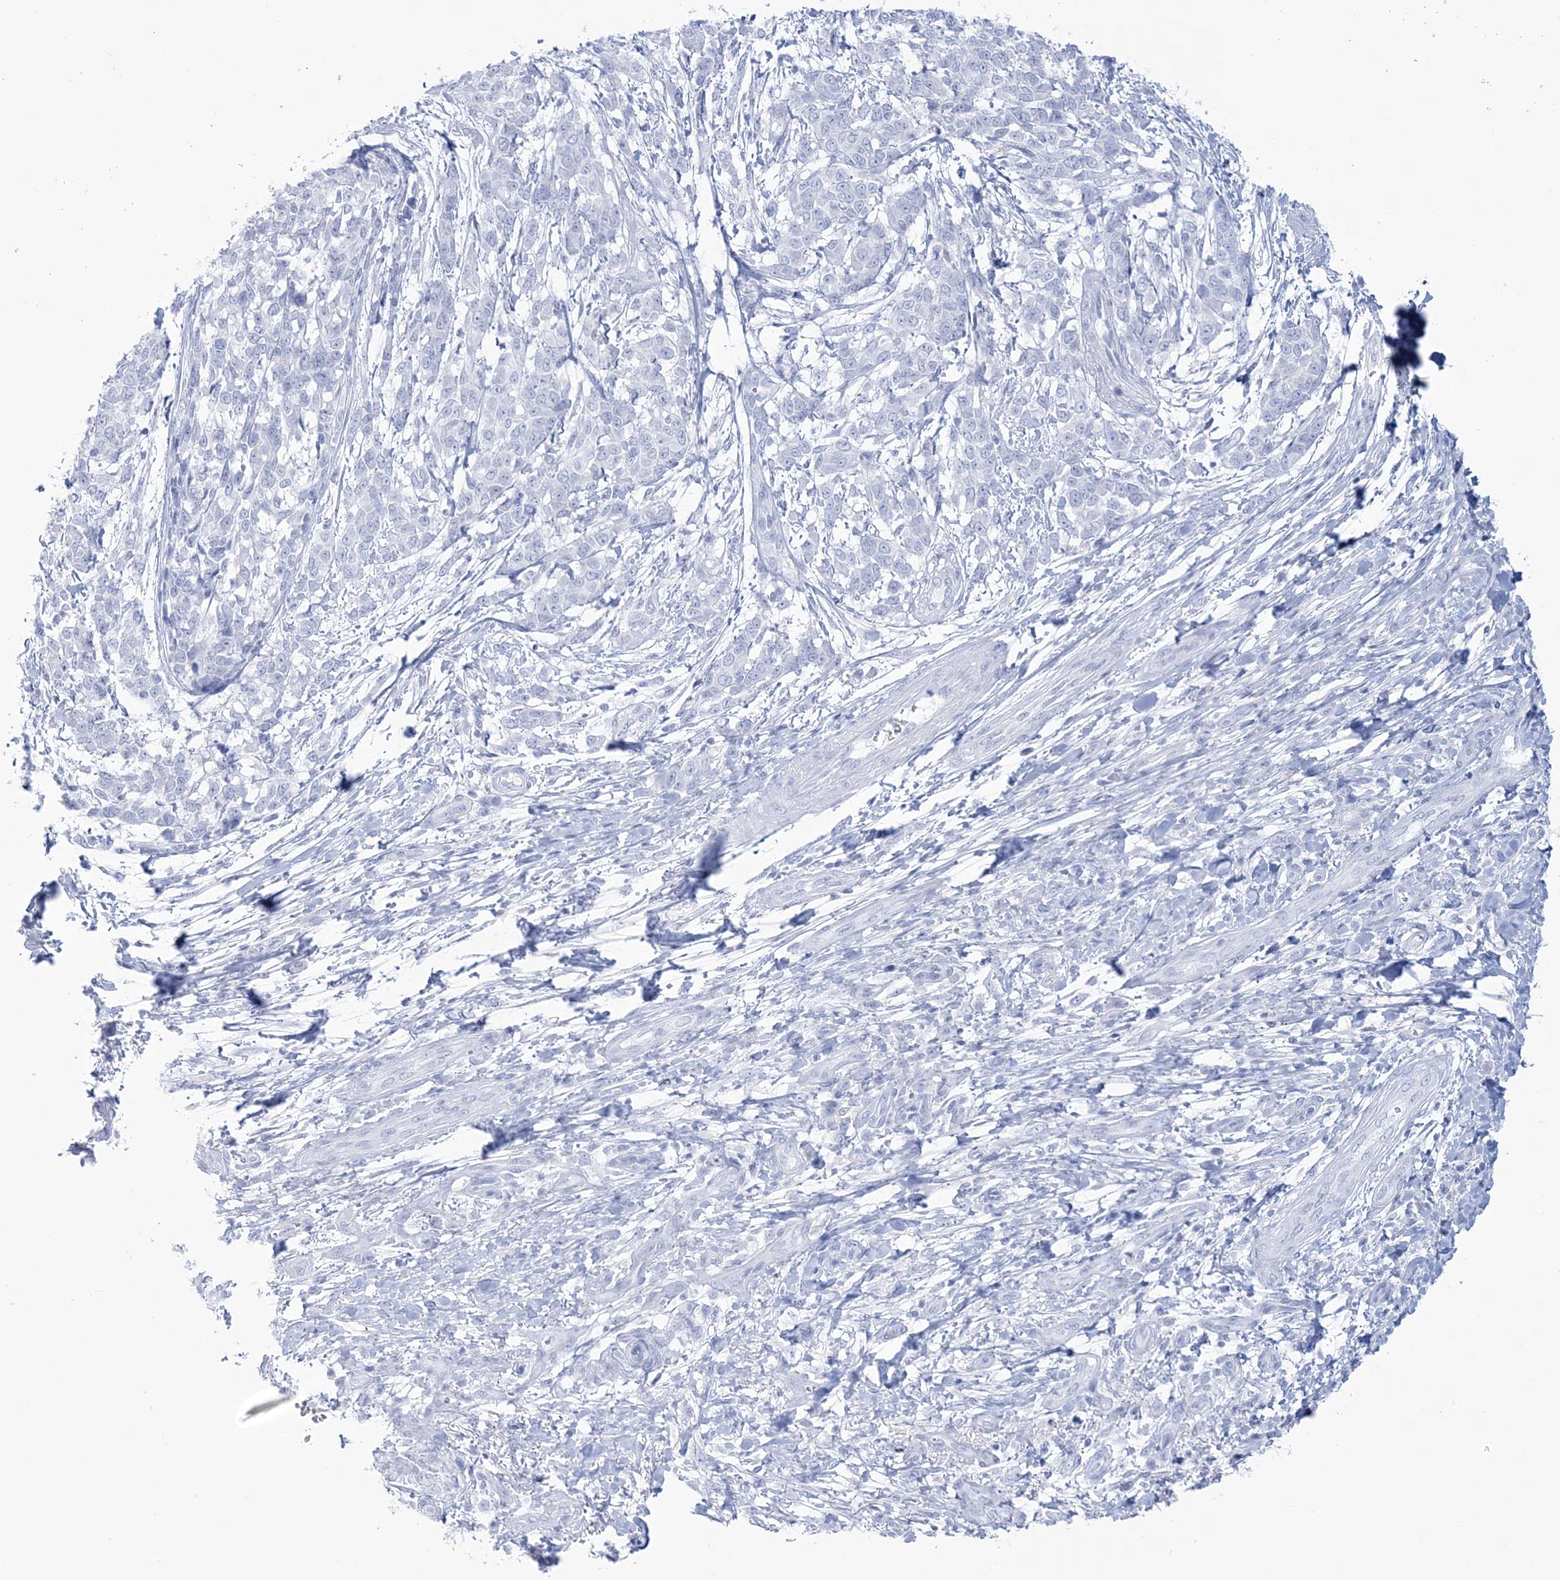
{"staining": {"intensity": "negative", "quantity": "none", "location": "none"}, "tissue": "melanoma", "cell_type": "Tumor cells", "image_type": "cancer", "snomed": [{"axis": "morphology", "description": "Malignant melanoma, NOS"}, {"axis": "topography", "description": "Skin"}], "caption": "Immunohistochemistry (IHC) image of human melanoma stained for a protein (brown), which shows no positivity in tumor cells.", "gene": "RBP2", "patient": {"sex": "male", "age": 49}}